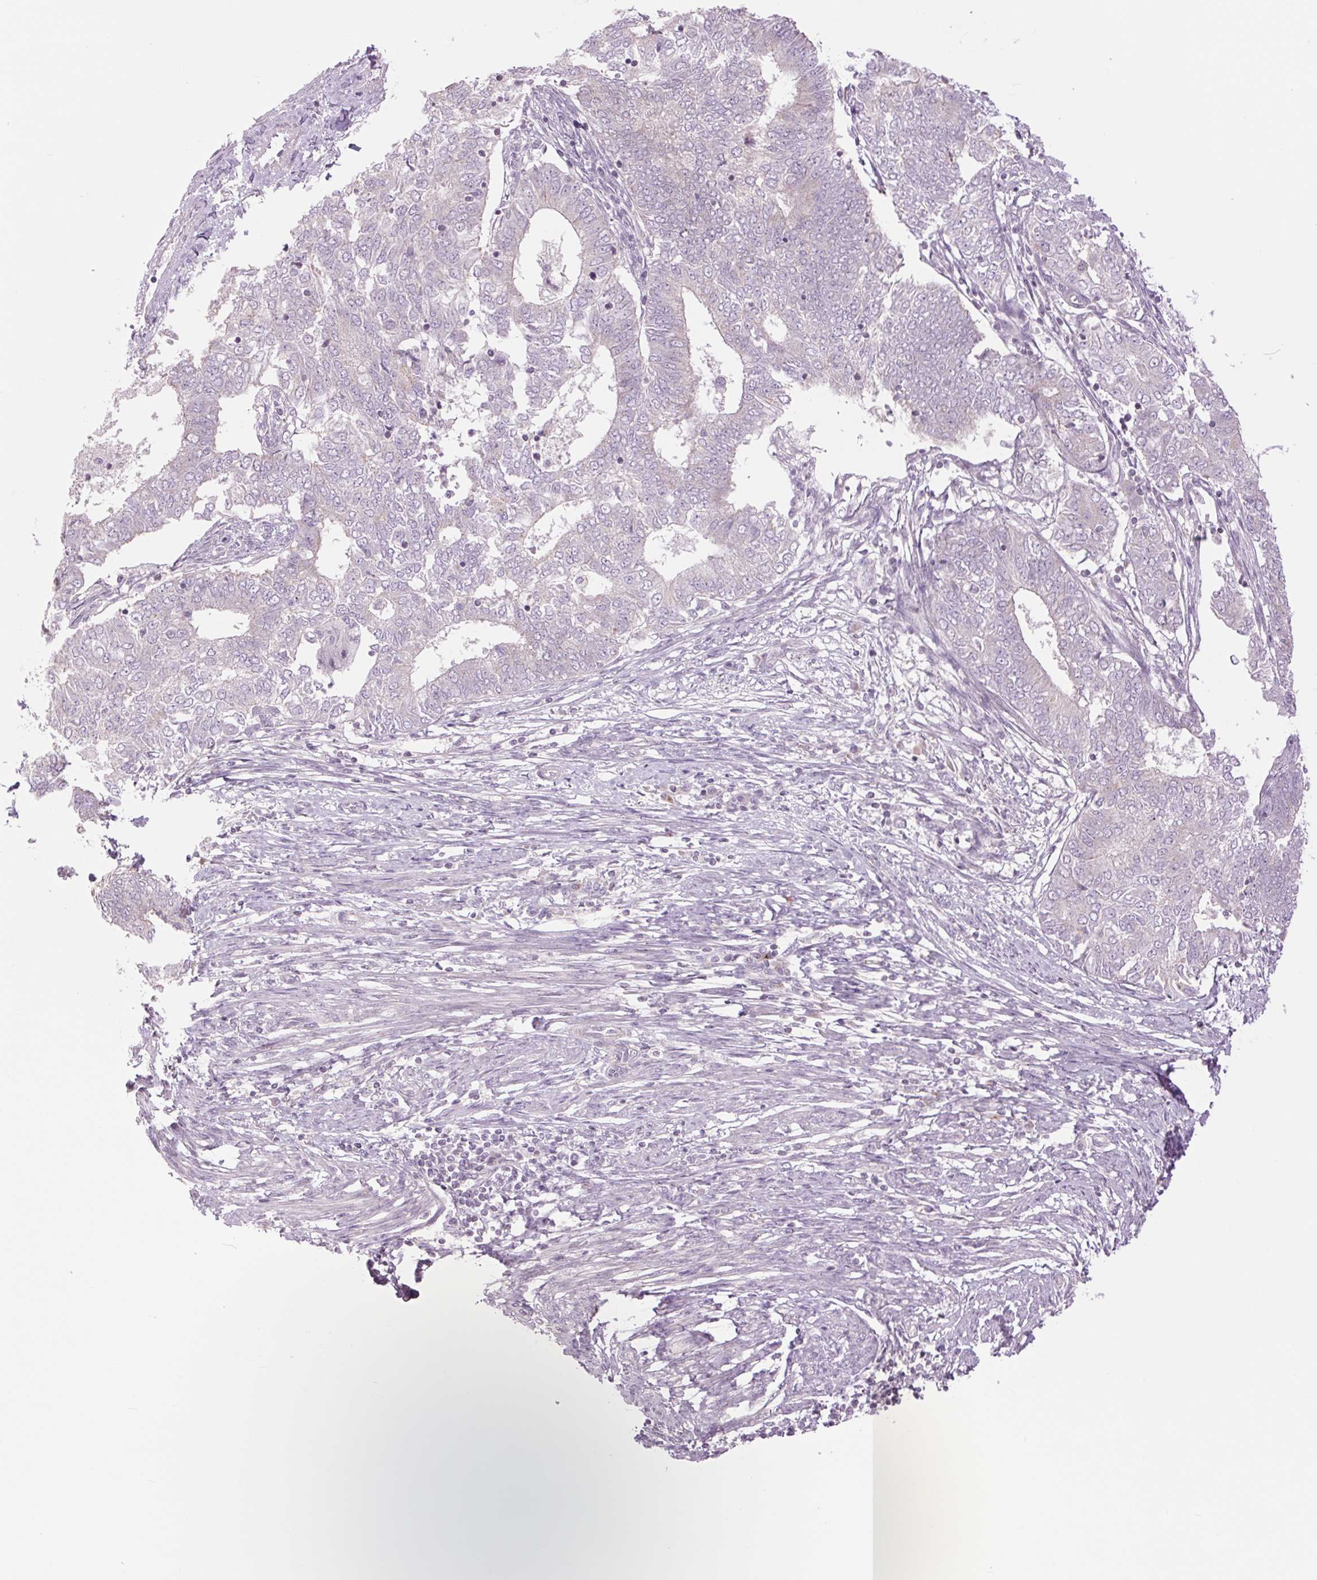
{"staining": {"intensity": "negative", "quantity": "none", "location": "none"}, "tissue": "endometrial cancer", "cell_type": "Tumor cells", "image_type": "cancer", "snomed": [{"axis": "morphology", "description": "Adenocarcinoma, NOS"}, {"axis": "topography", "description": "Endometrium"}], "caption": "Photomicrograph shows no protein expression in tumor cells of adenocarcinoma (endometrial) tissue.", "gene": "CTNNA3", "patient": {"sex": "female", "age": 62}}